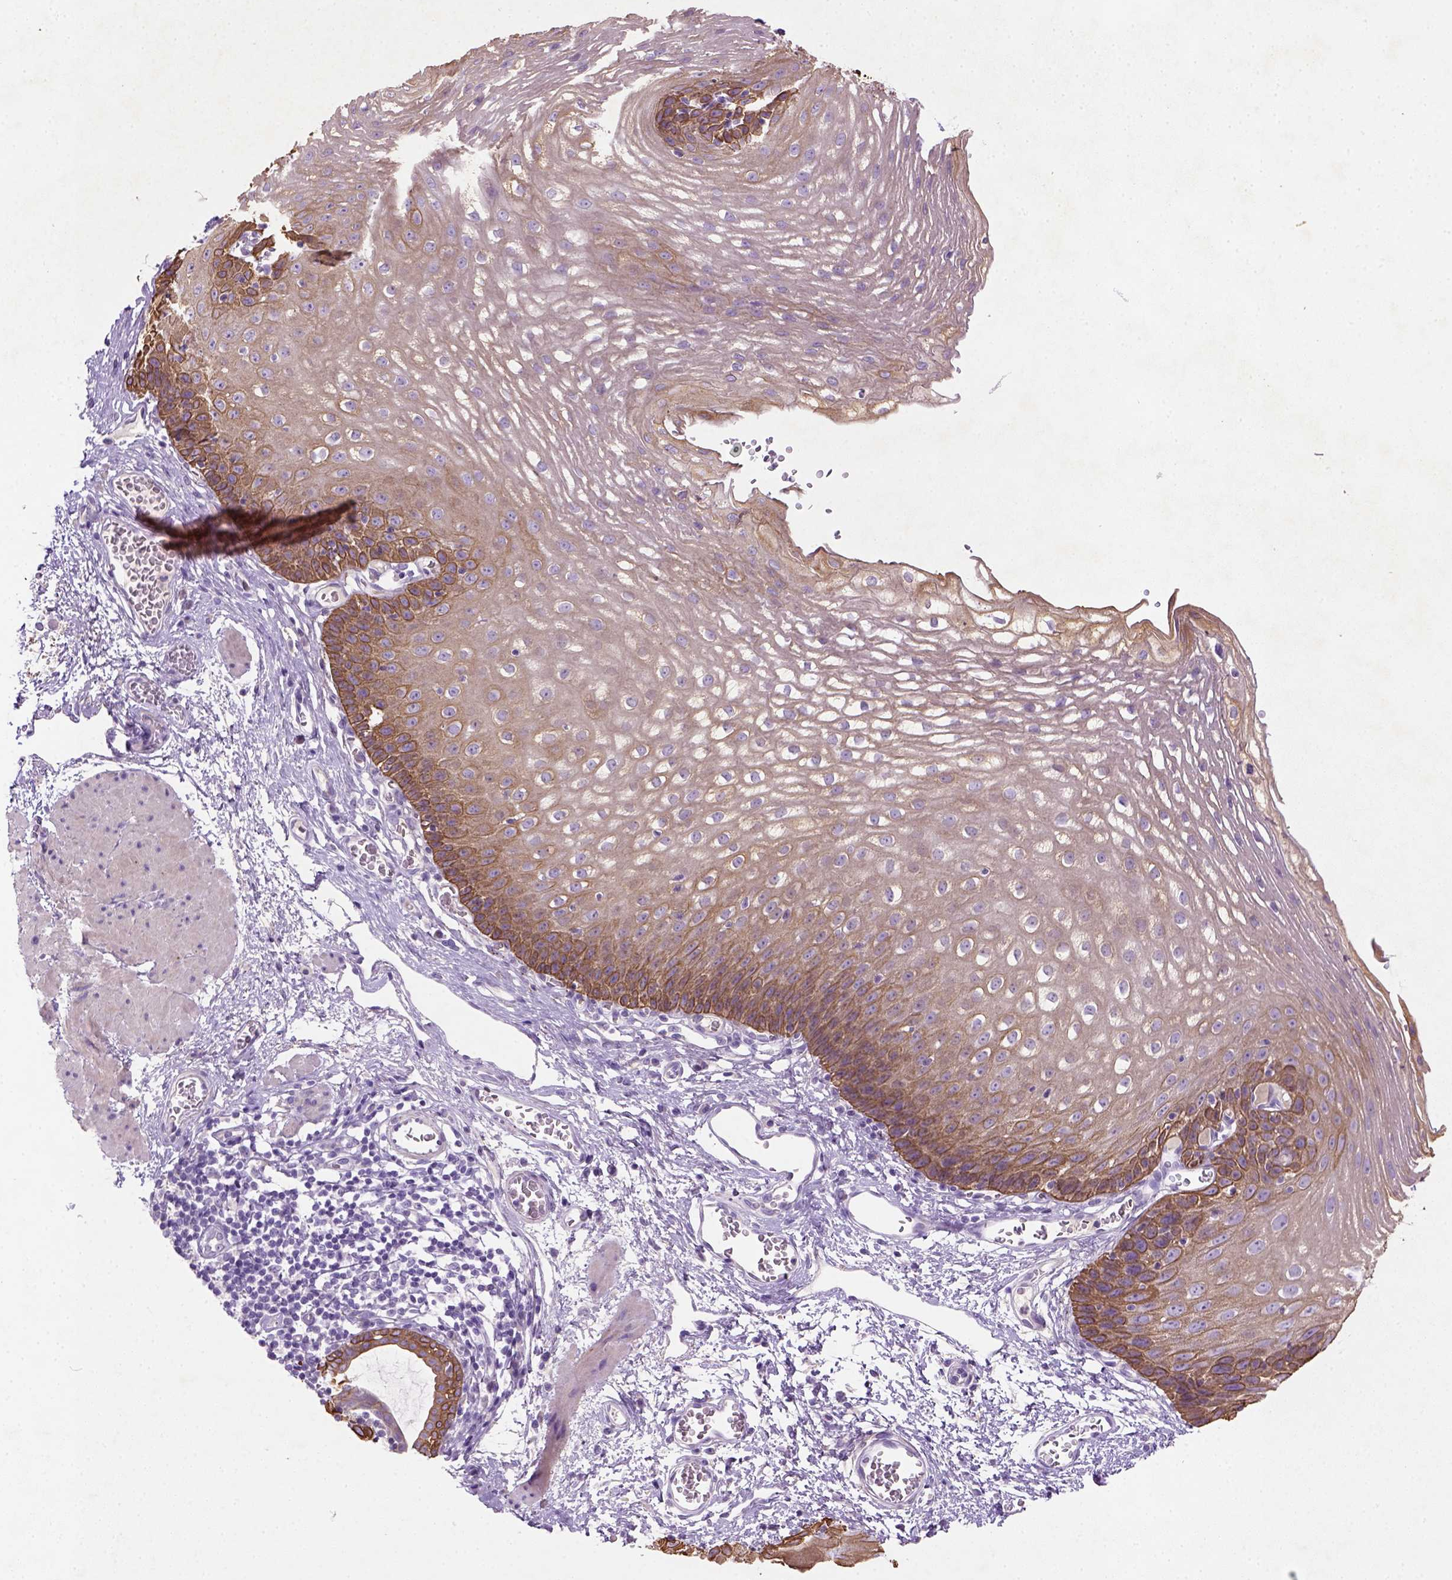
{"staining": {"intensity": "moderate", "quantity": ">75%", "location": "cytoplasmic/membranous"}, "tissue": "esophagus", "cell_type": "Squamous epithelial cells", "image_type": "normal", "snomed": [{"axis": "morphology", "description": "Normal tissue, NOS"}, {"axis": "topography", "description": "Esophagus"}], "caption": "Esophagus stained with a brown dye displays moderate cytoplasmic/membranous positive positivity in about >75% of squamous epithelial cells.", "gene": "NUDT2", "patient": {"sex": "male", "age": 72}}